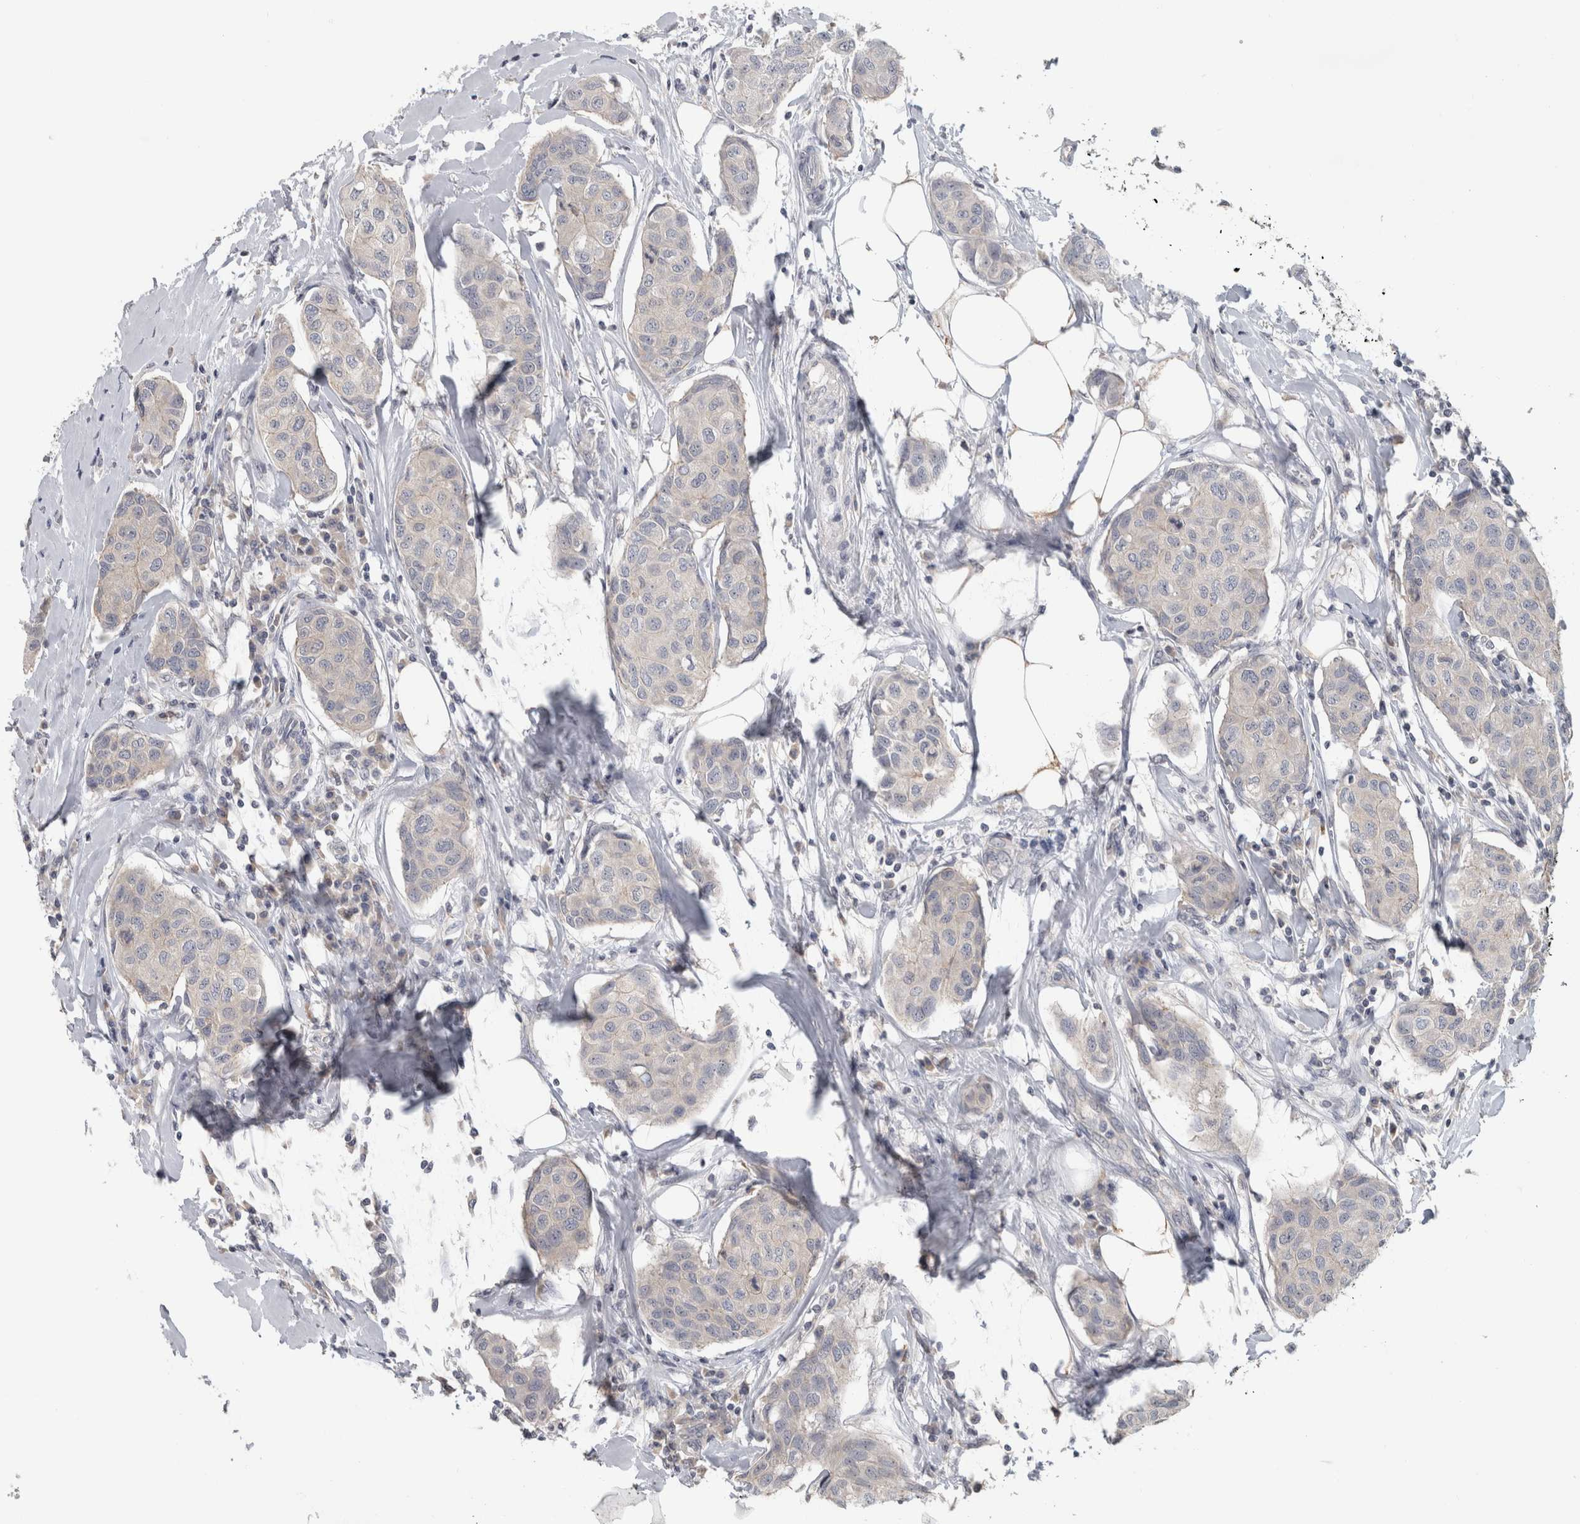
{"staining": {"intensity": "negative", "quantity": "none", "location": "none"}, "tissue": "breast cancer", "cell_type": "Tumor cells", "image_type": "cancer", "snomed": [{"axis": "morphology", "description": "Duct carcinoma"}, {"axis": "topography", "description": "Breast"}], "caption": "Tumor cells show no significant positivity in breast intraductal carcinoma. (DAB (3,3'-diaminobenzidine) IHC, high magnification).", "gene": "RBM28", "patient": {"sex": "female", "age": 80}}